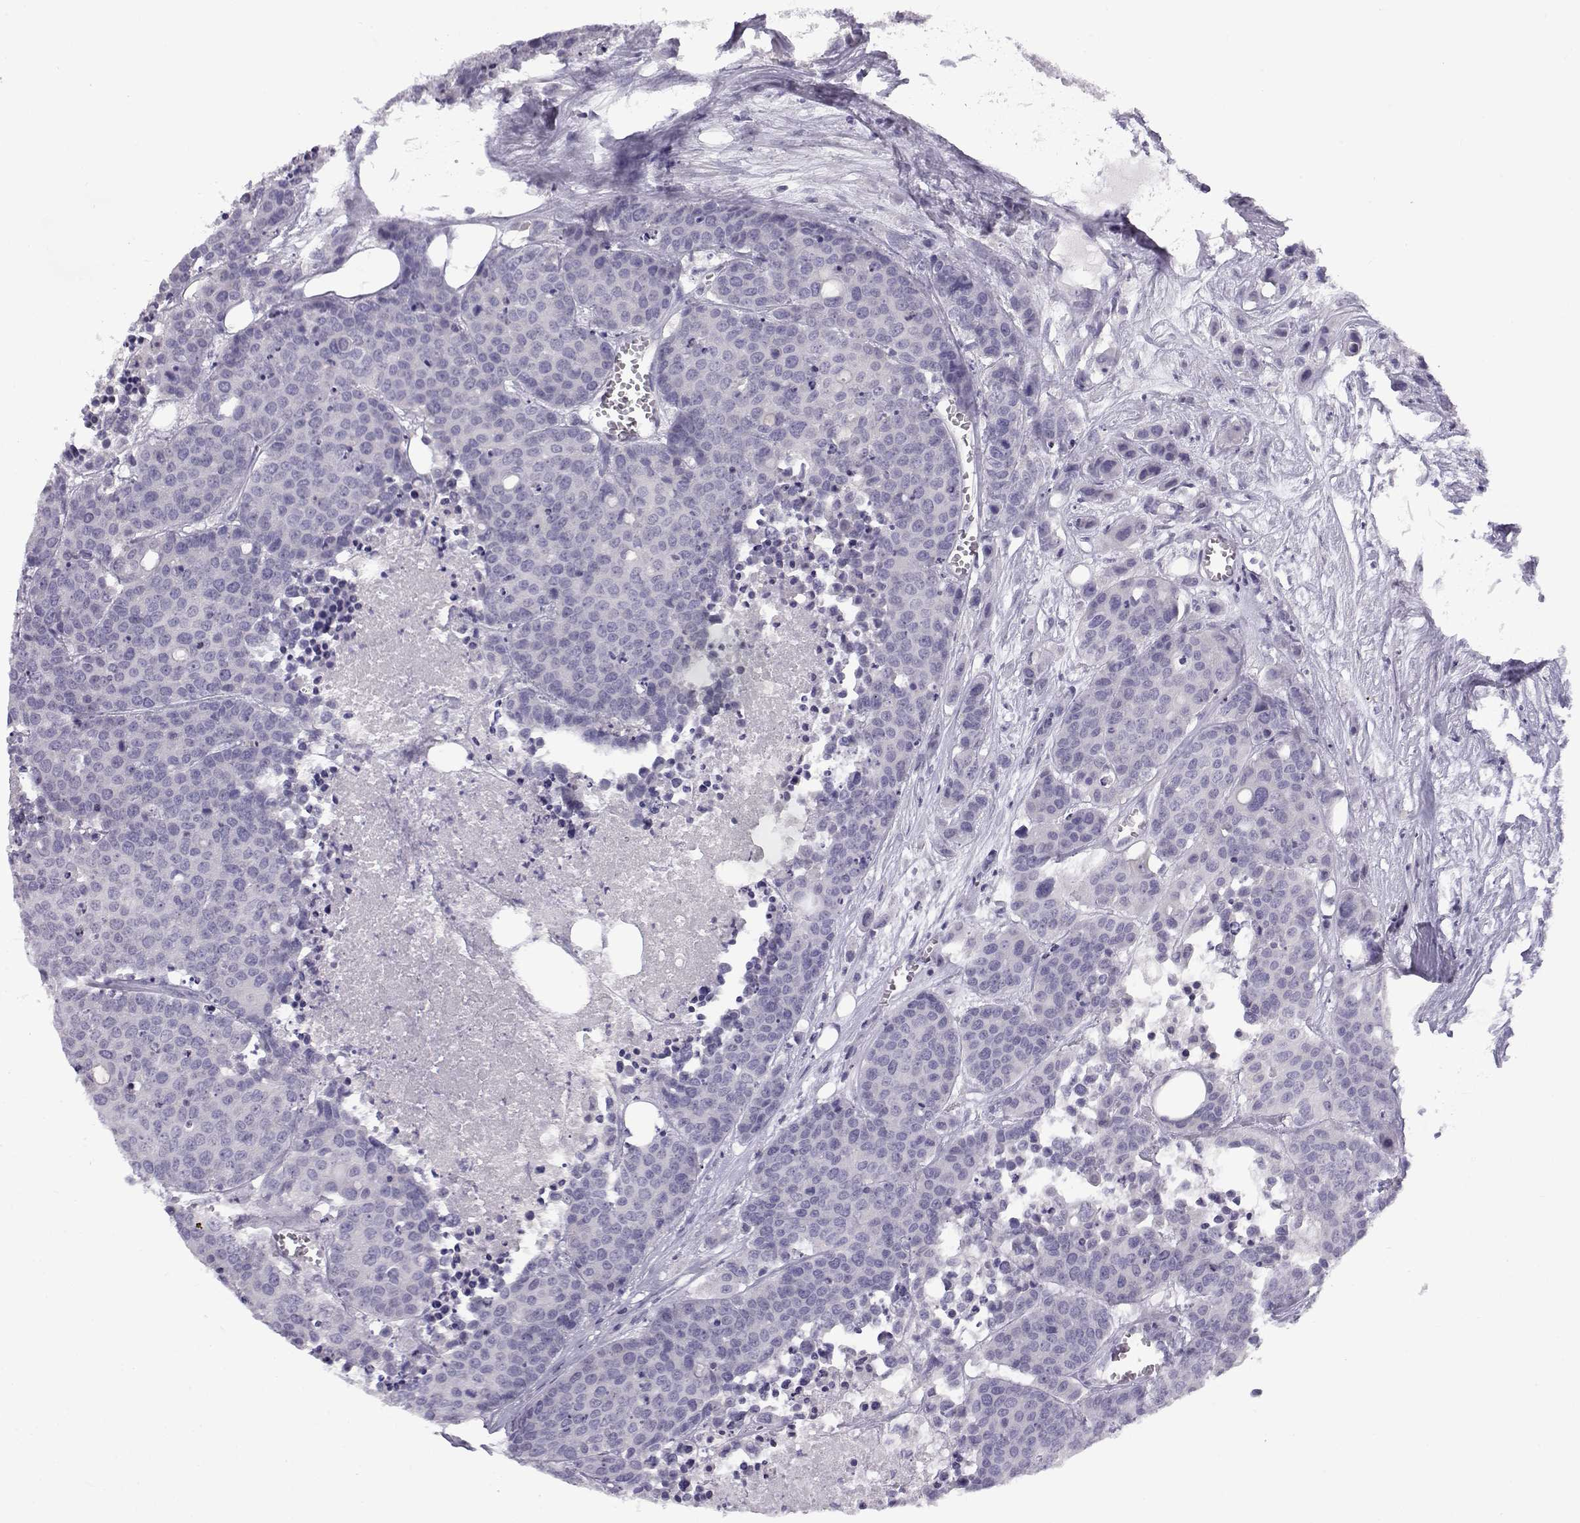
{"staining": {"intensity": "negative", "quantity": "none", "location": "none"}, "tissue": "carcinoid", "cell_type": "Tumor cells", "image_type": "cancer", "snomed": [{"axis": "morphology", "description": "Carcinoid, malignant, NOS"}, {"axis": "topography", "description": "Colon"}], "caption": "Immunohistochemistry photomicrograph of neoplastic tissue: malignant carcinoid stained with DAB exhibits no significant protein expression in tumor cells.", "gene": "FAM166A", "patient": {"sex": "male", "age": 81}}